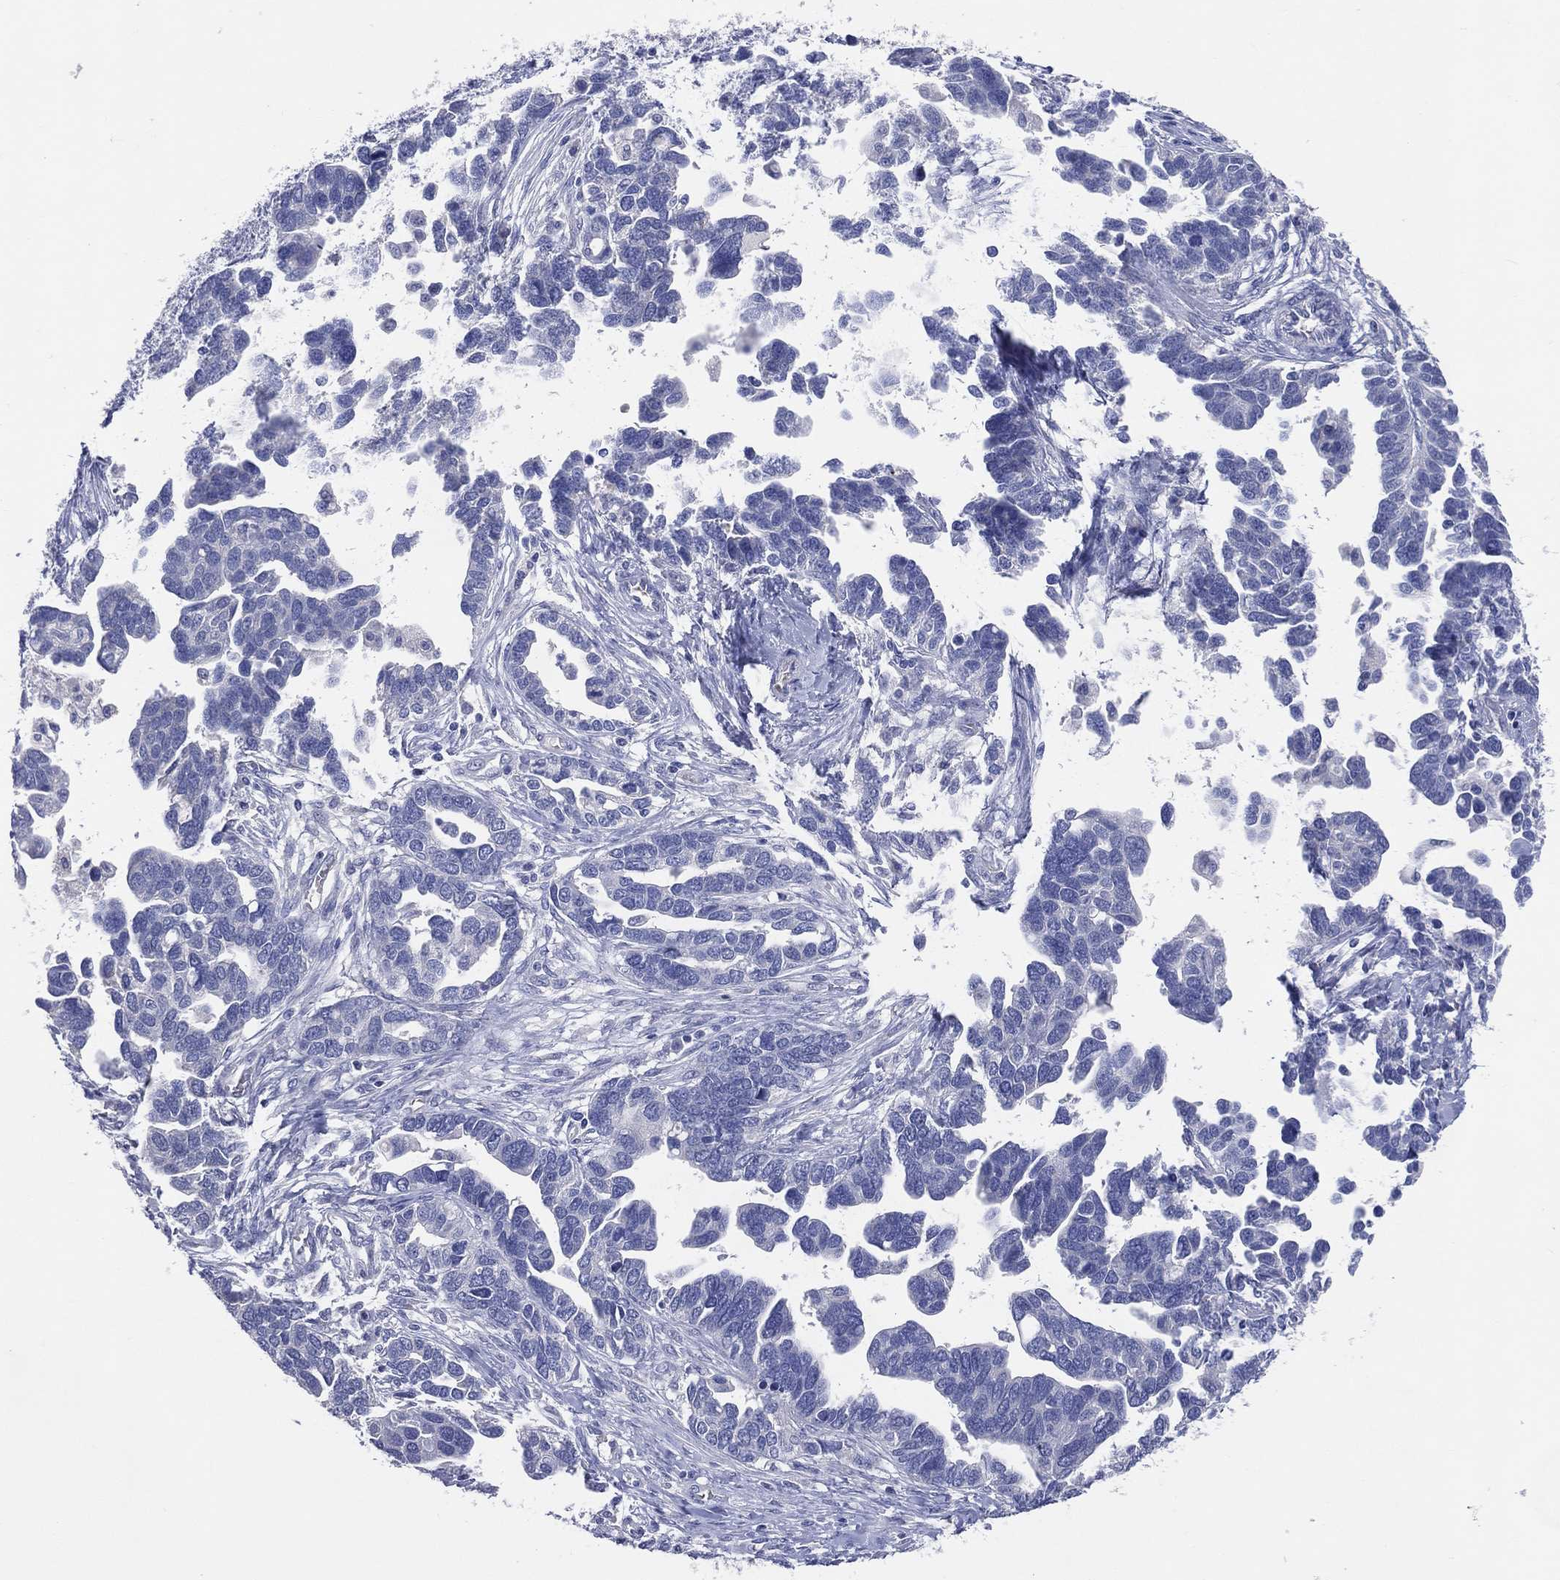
{"staining": {"intensity": "negative", "quantity": "none", "location": "none"}, "tissue": "ovarian cancer", "cell_type": "Tumor cells", "image_type": "cancer", "snomed": [{"axis": "morphology", "description": "Cystadenocarcinoma, serous, NOS"}, {"axis": "topography", "description": "Ovary"}], "caption": "Immunohistochemical staining of ovarian cancer (serous cystadenocarcinoma) reveals no significant expression in tumor cells.", "gene": "DNAH6", "patient": {"sex": "female", "age": 54}}